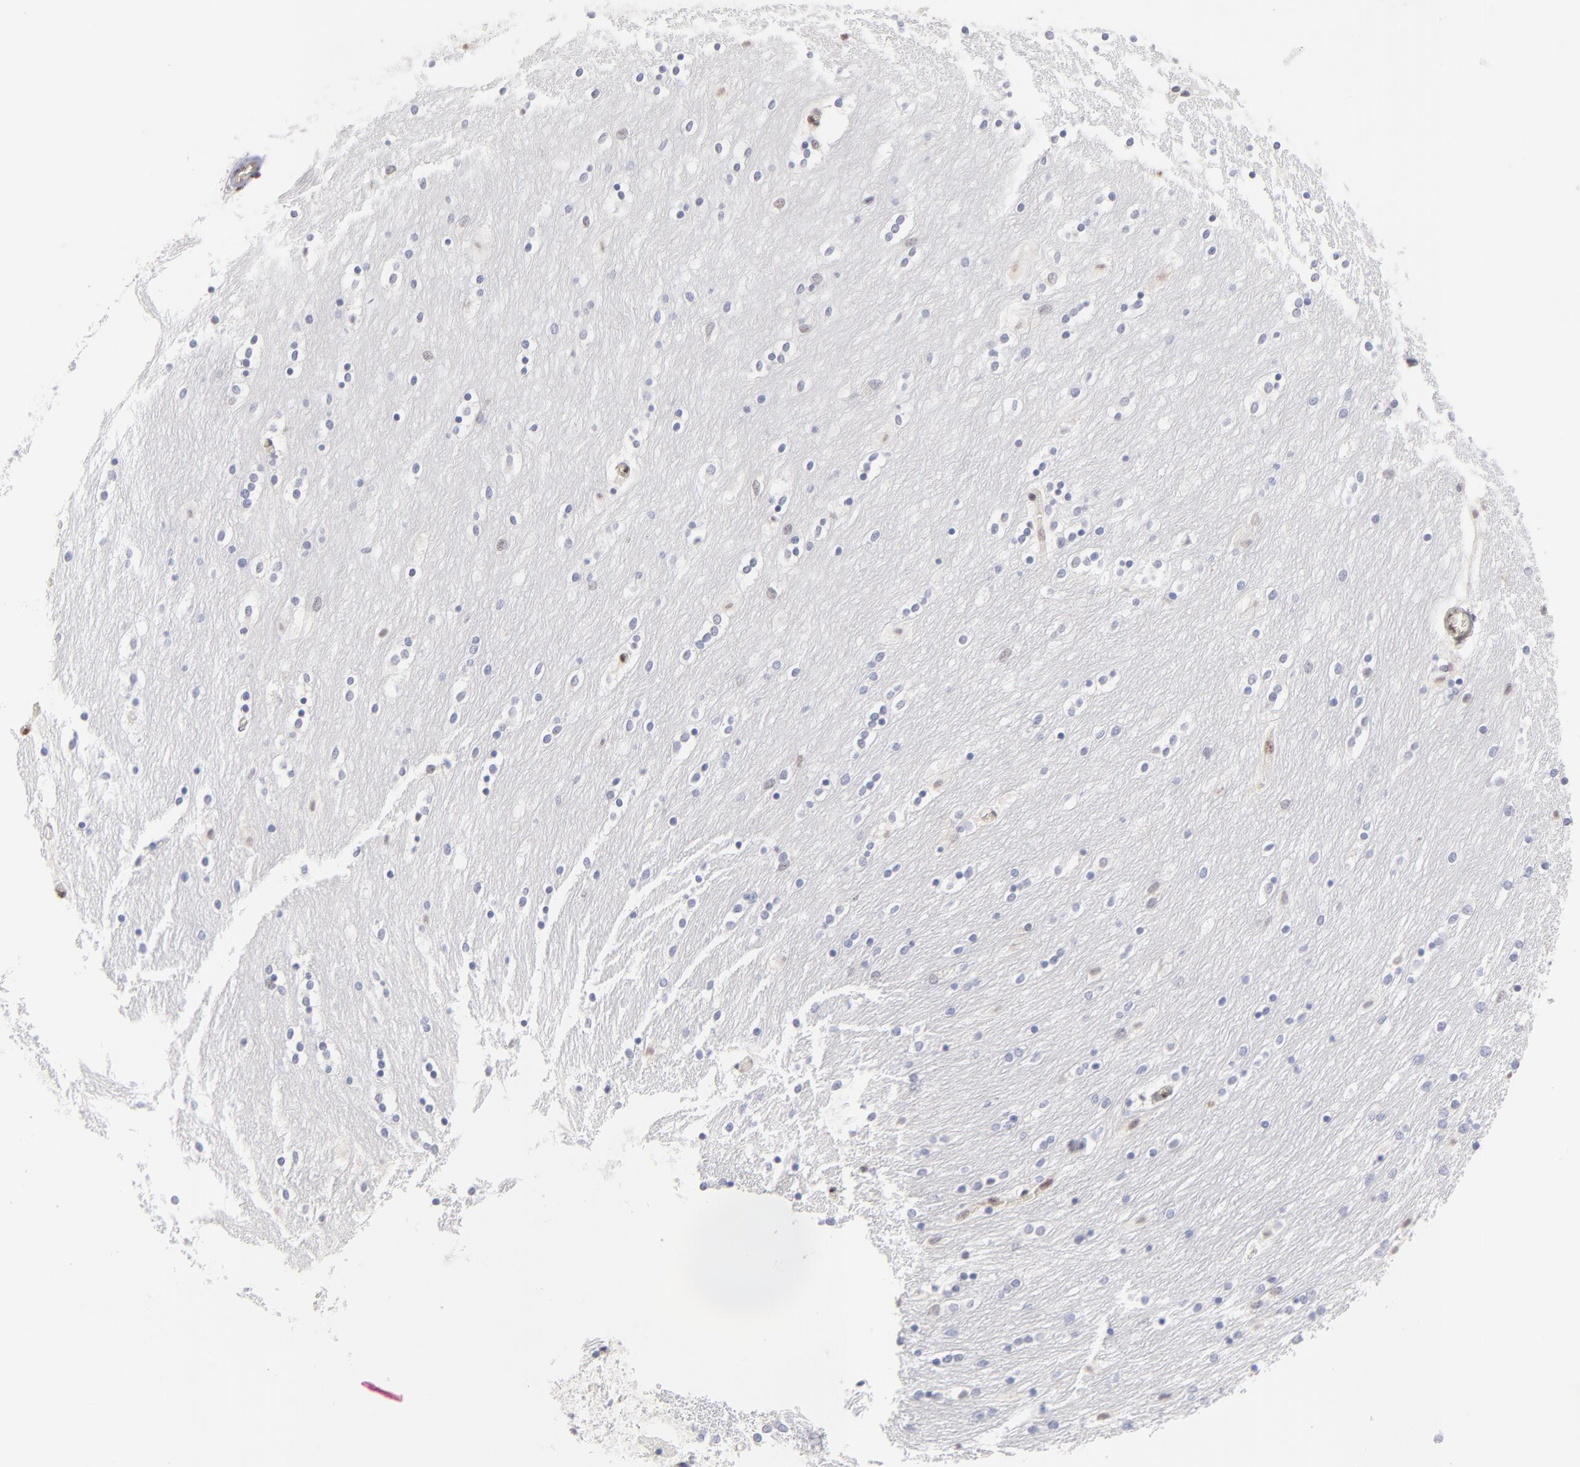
{"staining": {"intensity": "negative", "quantity": "none", "location": "none"}, "tissue": "caudate", "cell_type": "Glial cells", "image_type": "normal", "snomed": [{"axis": "morphology", "description": "Normal tissue, NOS"}, {"axis": "topography", "description": "Lateral ventricle wall"}], "caption": "High power microscopy photomicrograph of an immunohistochemistry (IHC) photomicrograph of benign caudate, revealing no significant expression in glial cells. The staining is performed using DAB (3,3'-diaminobenzidine) brown chromogen with nuclei counter-stained in using hematoxylin.", "gene": "STAT3", "patient": {"sex": "female", "age": 54}}